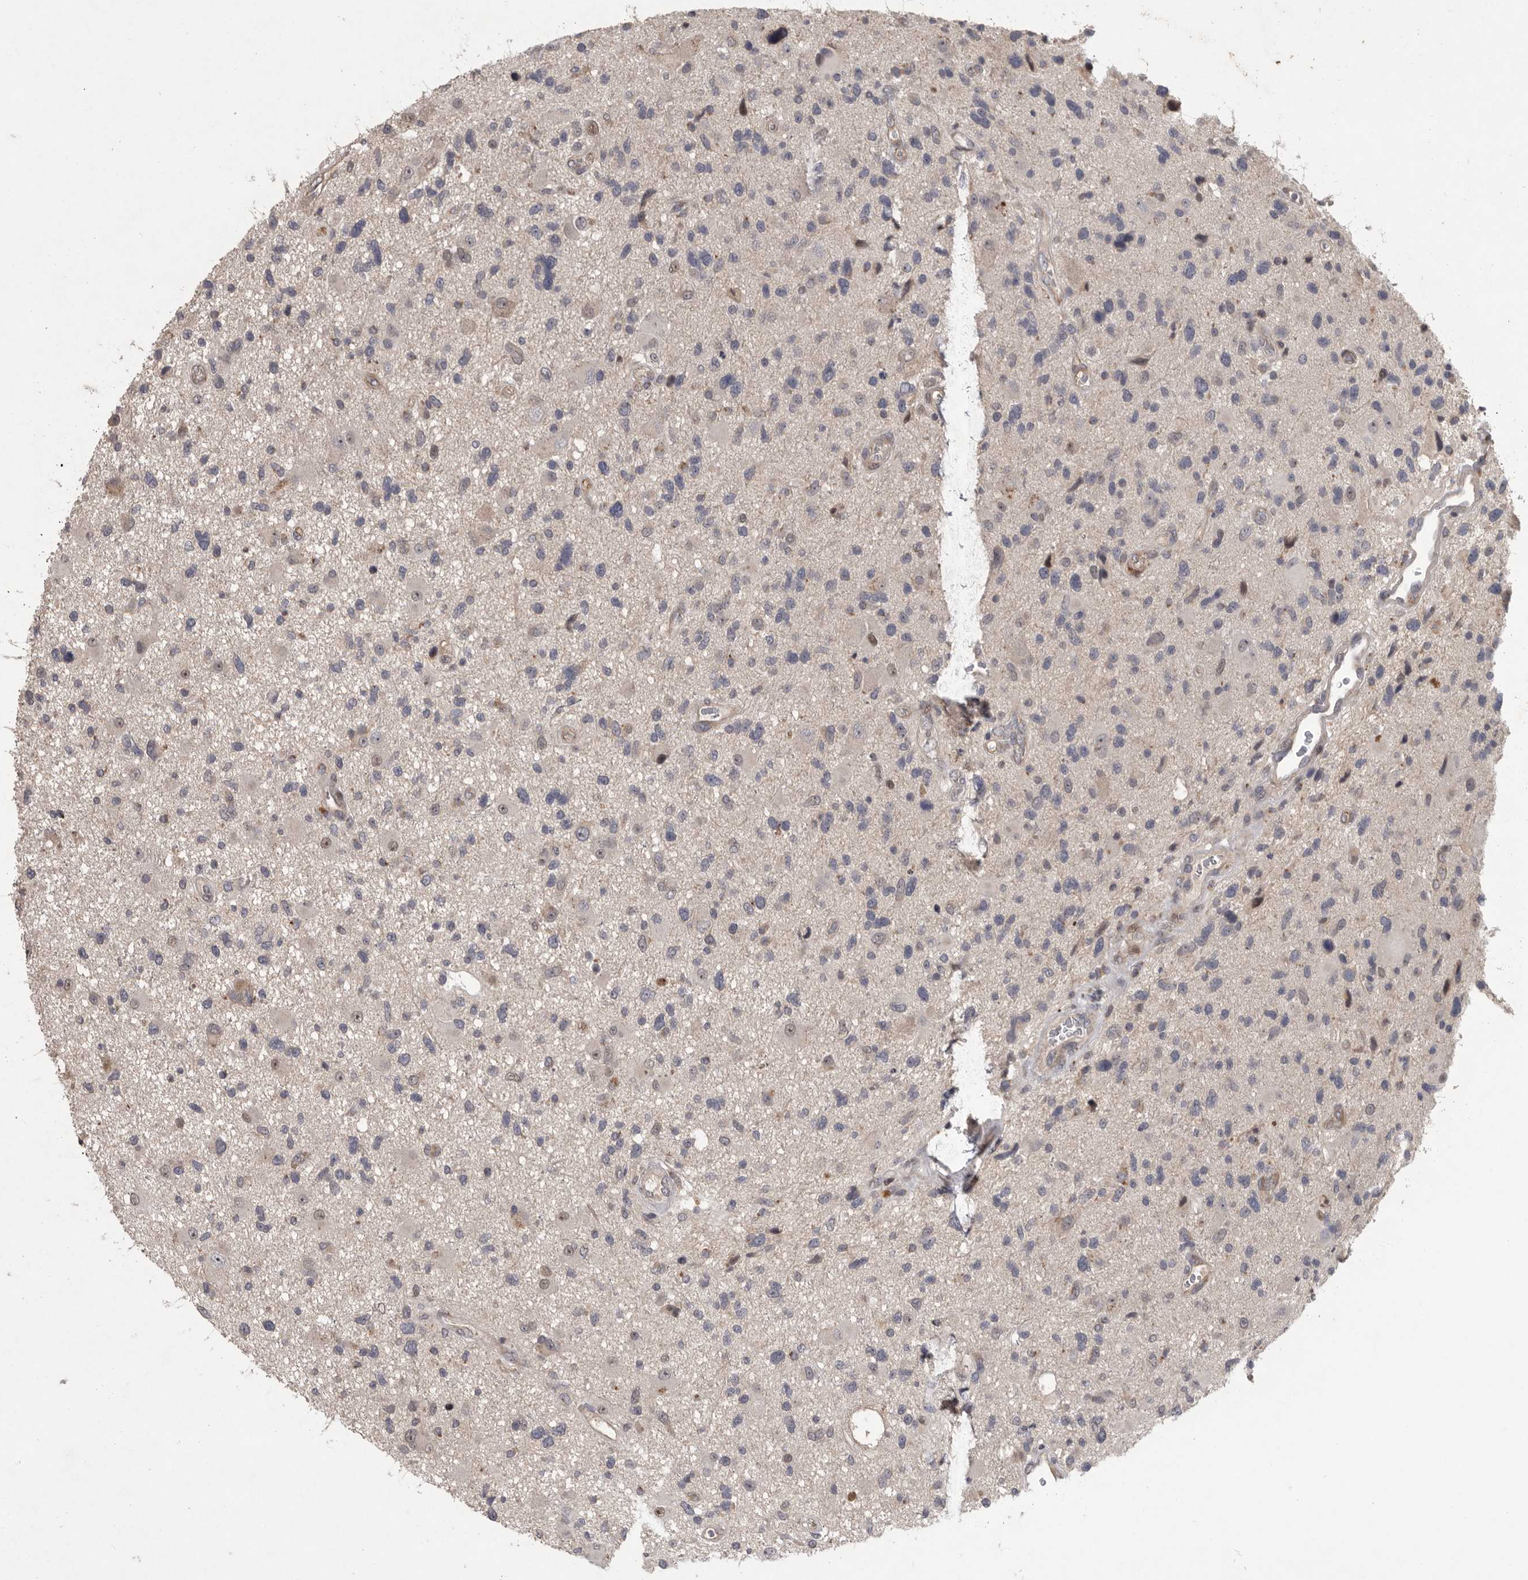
{"staining": {"intensity": "negative", "quantity": "none", "location": "none"}, "tissue": "glioma", "cell_type": "Tumor cells", "image_type": "cancer", "snomed": [{"axis": "morphology", "description": "Glioma, malignant, High grade"}, {"axis": "topography", "description": "Brain"}], "caption": "The IHC image has no significant expression in tumor cells of glioma tissue. (DAB immunohistochemistry (IHC) with hematoxylin counter stain).", "gene": "MAN2A1", "patient": {"sex": "male", "age": 33}}